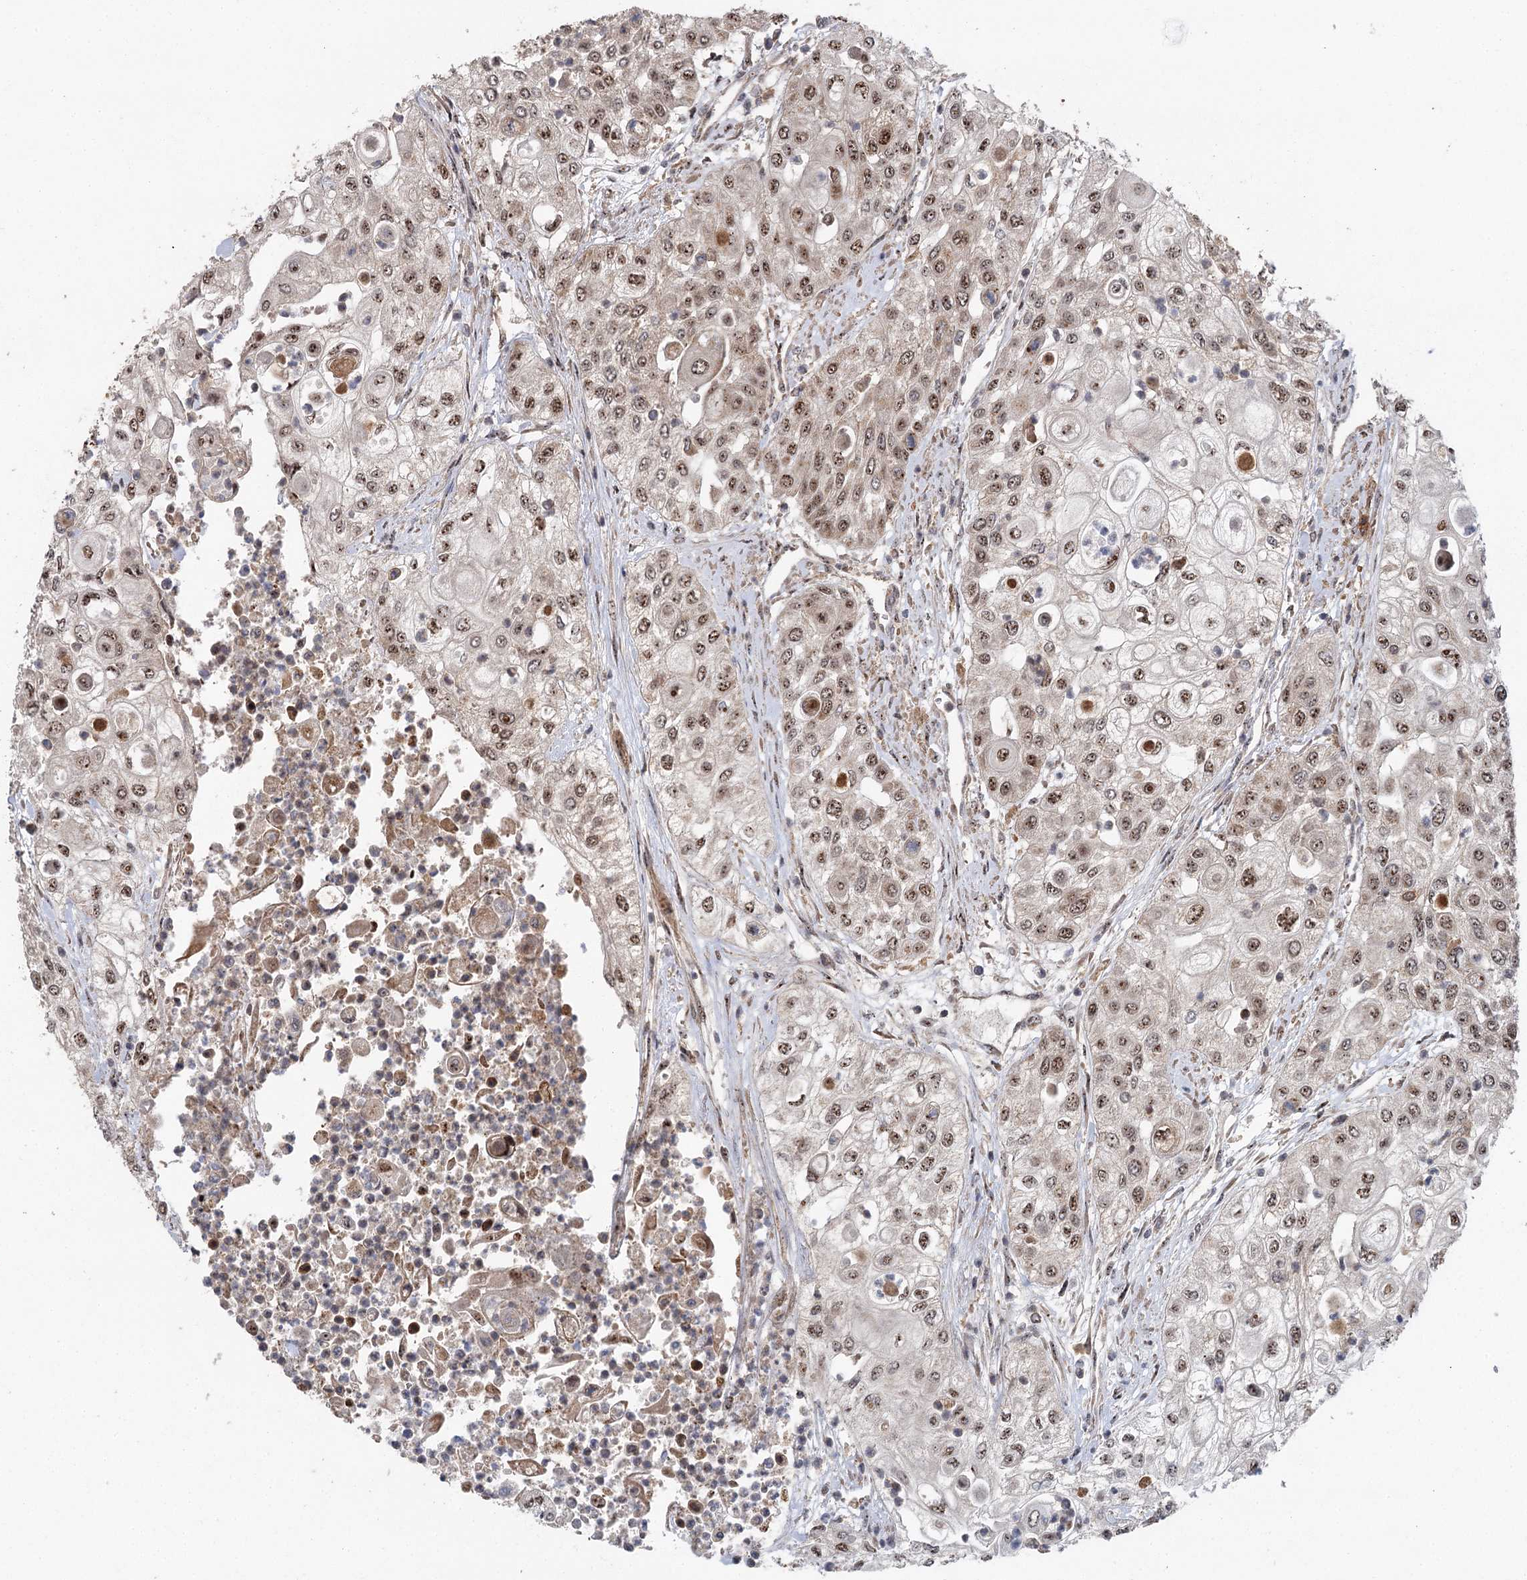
{"staining": {"intensity": "moderate", "quantity": ">75%", "location": "nuclear"}, "tissue": "urothelial cancer", "cell_type": "Tumor cells", "image_type": "cancer", "snomed": [{"axis": "morphology", "description": "Urothelial carcinoma, High grade"}, {"axis": "topography", "description": "Urinary bladder"}], "caption": "The photomicrograph displays a brown stain indicating the presence of a protein in the nuclear of tumor cells in urothelial cancer. The staining was performed using DAB to visualize the protein expression in brown, while the nuclei were stained in blue with hematoxylin (Magnification: 20x).", "gene": "C12orf4", "patient": {"sex": "female", "age": 79}}